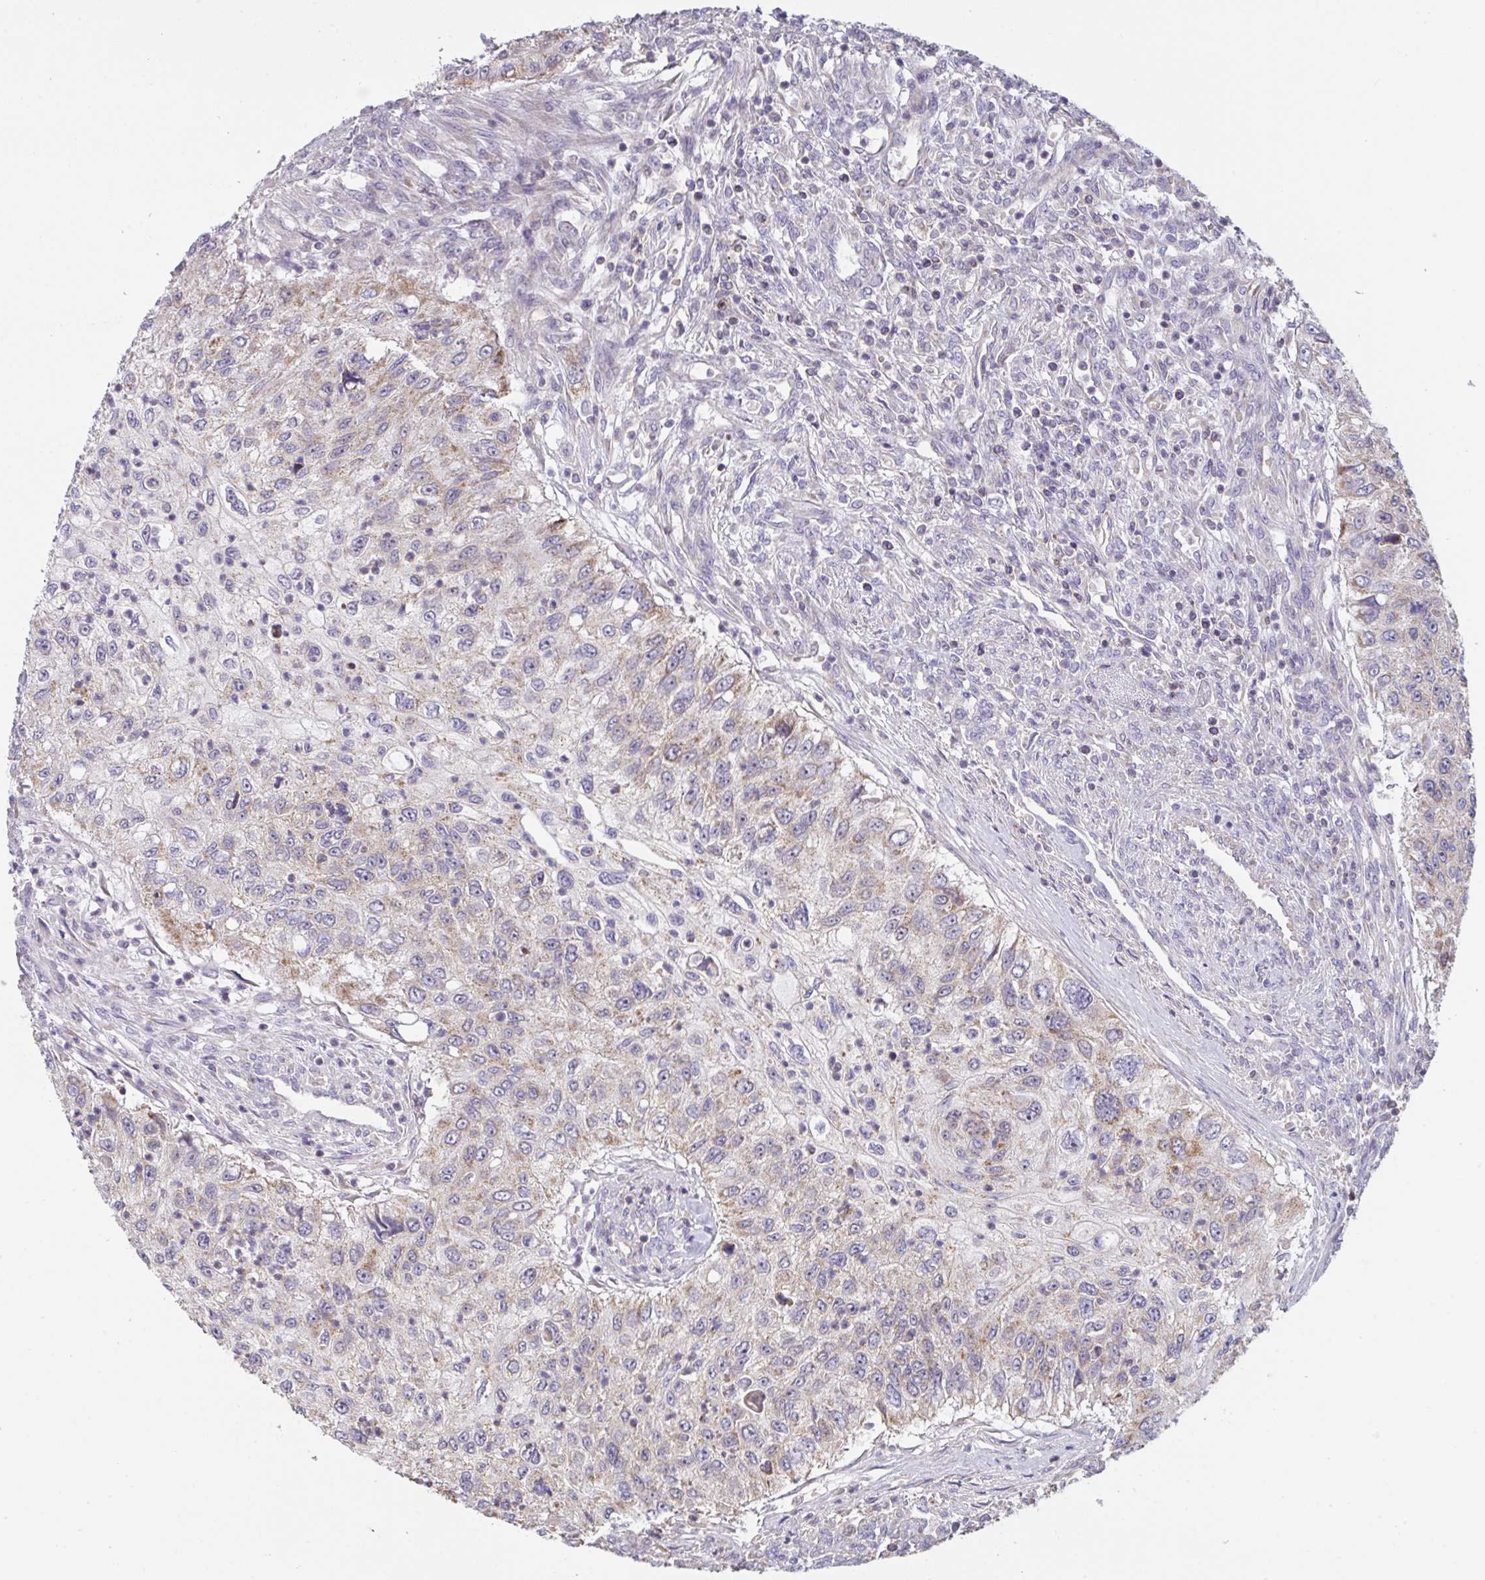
{"staining": {"intensity": "weak", "quantity": "25%-75%", "location": "cytoplasmic/membranous"}, "tissue": "urothelial cancer", "cell_type": "Tumor cells", "image_type": "cancer", "snomed": [{"axis": "morphology", "description": "Urothelial carcinoma, High grade"}, {"axis": "topography", "description": "Urinary bladder"}], "caption": "The immunohistochemical stain shows weak cytoplasmic/membranous positivity in tumor cells of urothelial cancer tissue.", "gene": "MICOS10", "patient": {"sex": "female", "age": 60}}